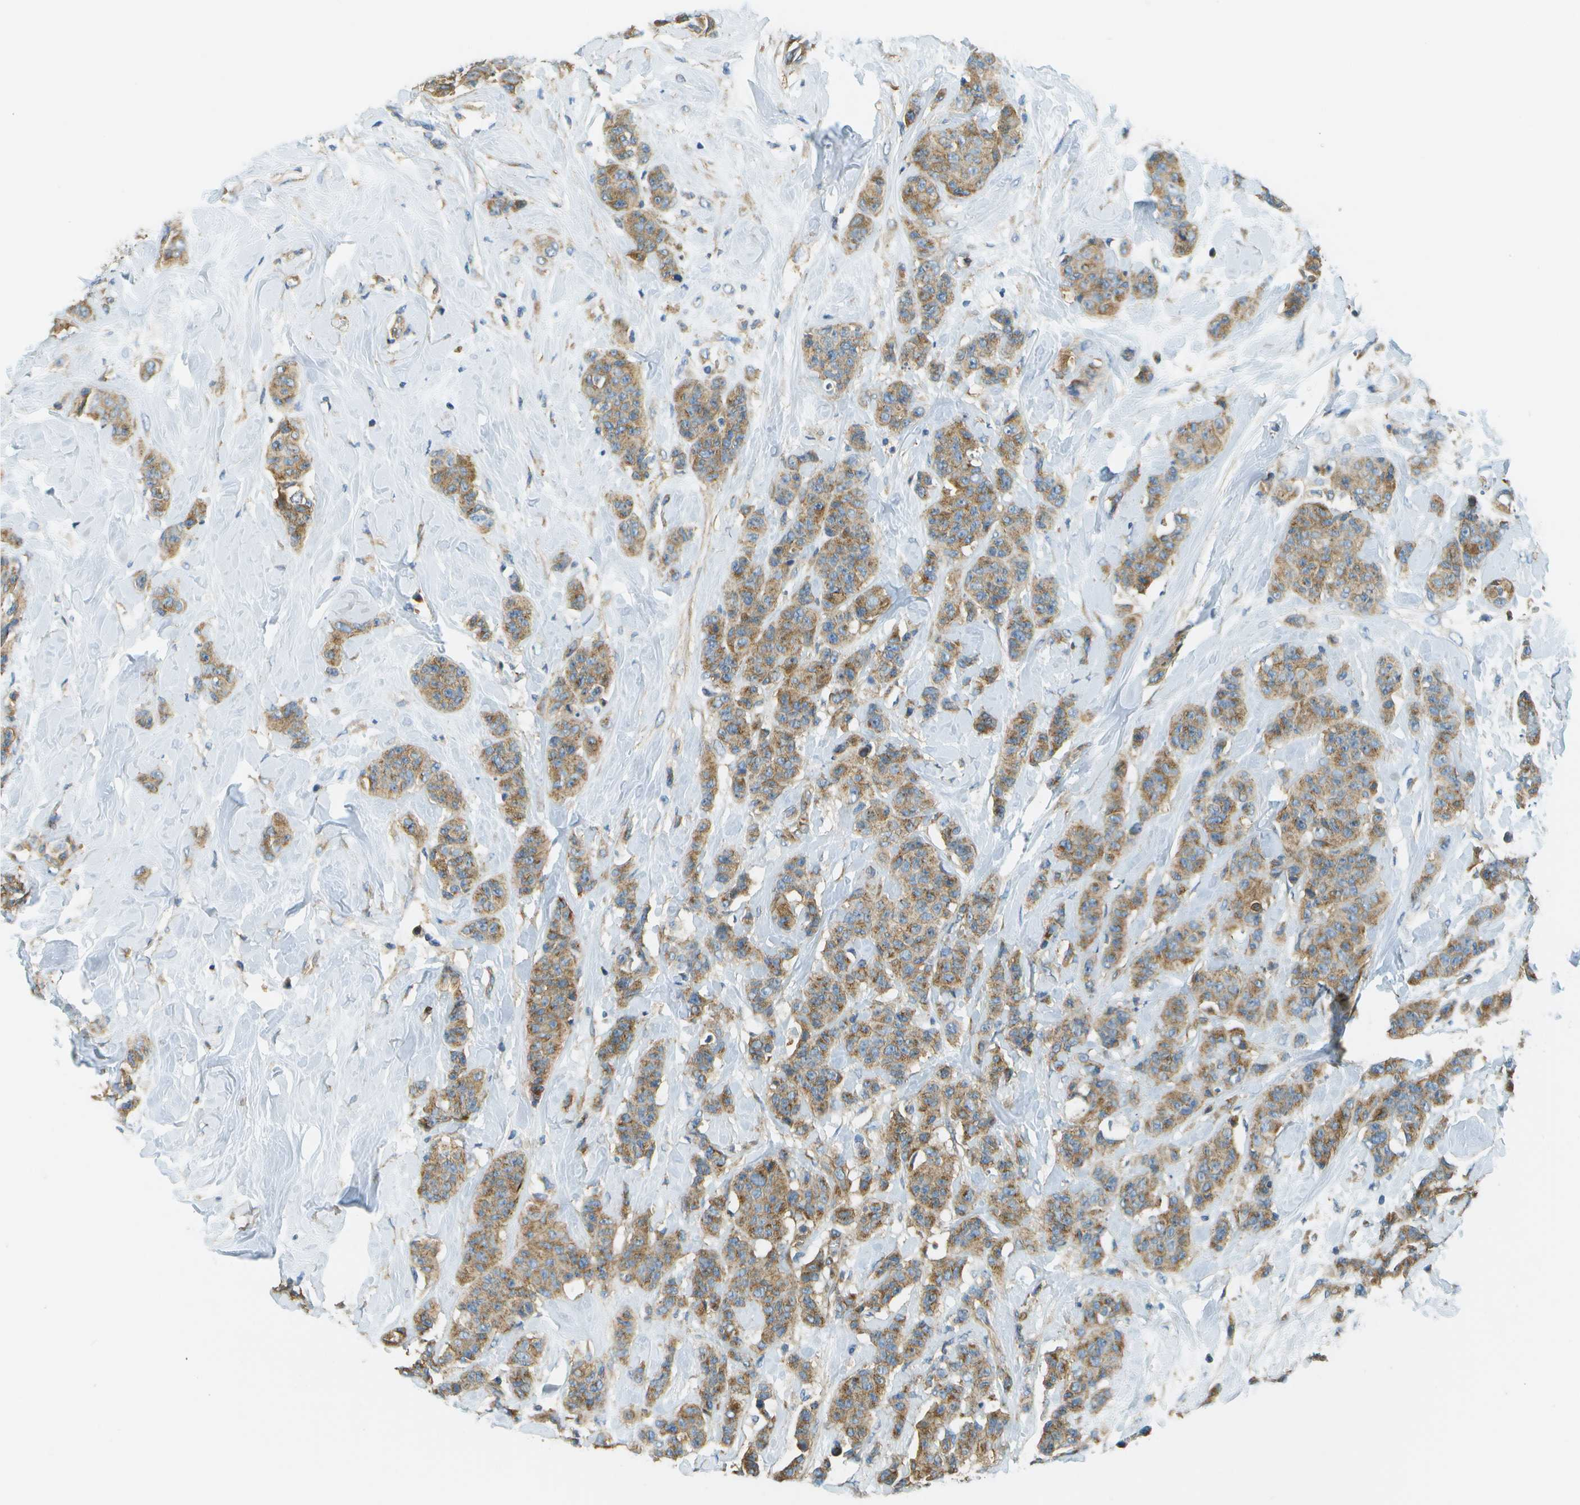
{"staining": {"intensity": "moderate", "quantity": ">75%", "location": "cytoplasmic/membranous"}, "tissue": "breast cancer", "cell_type": "Tumor cells", "image_type": "cancer", "snomed": [{"axis": "morphology", "description": "Normal tissue, NOS"}, {"axis": "morphology", "description": "Duct carcinoma"}, {"axis": "topography", "description": "Breast"}], "caption": "Immunohistochemical staining of invasive ductal carcinoma (breast) demonstrates moderate cytoplasmic/membranous protein expression in about >75% of tumor cells. (DAB (3,3'-diaminobenzidine) IHC with brightfield microscopy, high magnification).", "gene": "CLTC", "patient": {"sex": "female", "age": 40}}